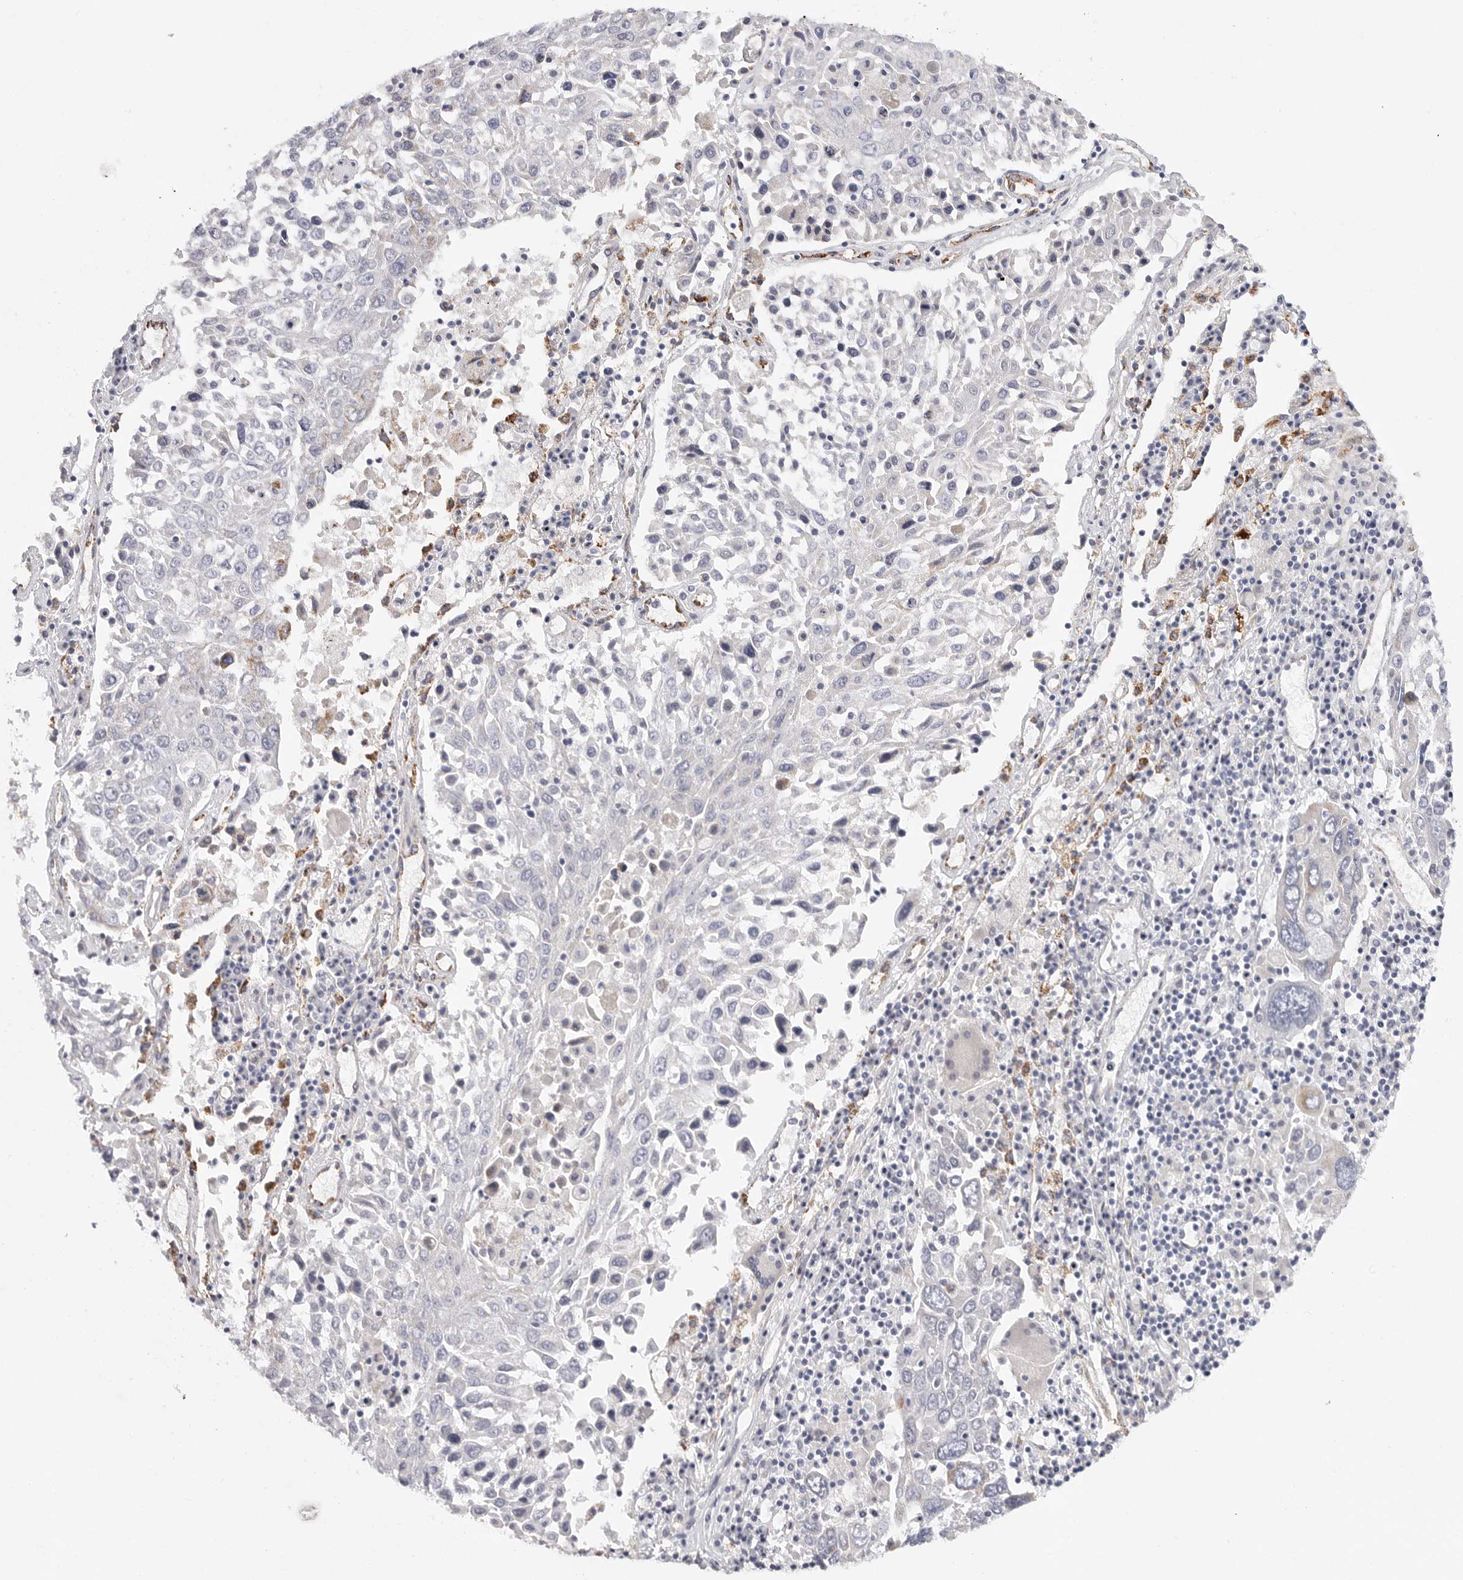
{"staining": {"intensity": "moderate", "quantity": "<25%", "location": "cytoplasmic/membranous"}, "tissue": "lung cancer", "cell_type": "Tumor cells", "image_type": "cancer", "snomed": [{"axis": "morphology", "description": "Squamous cell carcinoma, NOS"}, {"axis": "topography", "description": "Lung"}], "caption": "Moderate cytoplasmic/membranous positivity is seen in approximately <25% of tumor cells in lung squamous cell carcinoma.", "gene": "ELP3", "patient": {"sex": "male", "age": 65}}